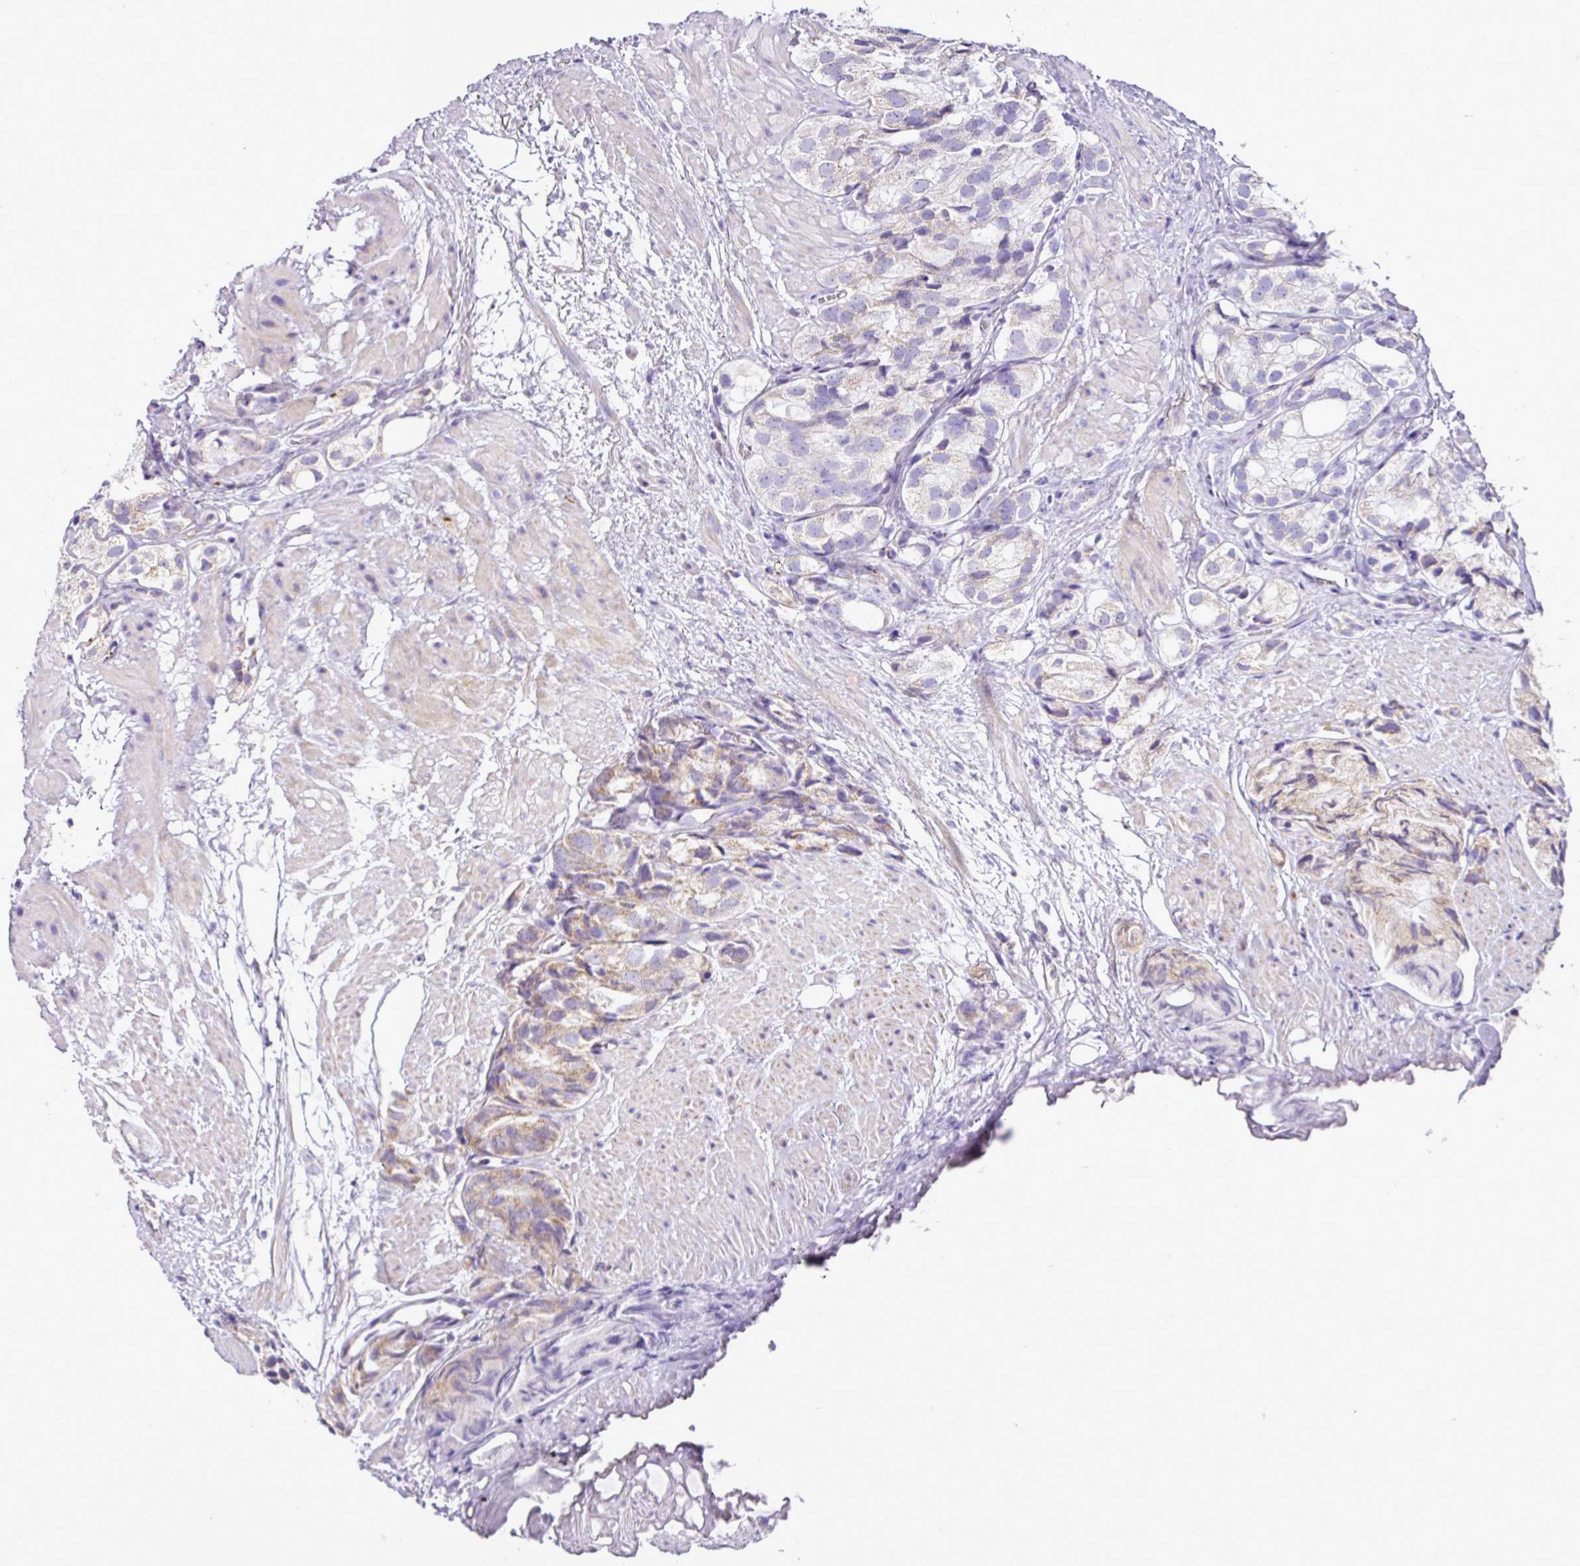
{"staining": {"intensity": "moderate", "quantity": "<25%", "location": "cytoplasmic/membranous"}, "tissue": "prostate cancer", "cell_type": "Tumor cells", "image_type": "cancer", "snomed": [{"axis": "morphology", "description": "Adenocarcinoma, High grade"}, {"axis": "topography", "description": "Prostate"}], "caption": "Protein expression analysis of prostate cancer reveals moderate cytoplasmic/membranous staining in approximately <25% of tumor cells. (Stains: DAB in brown, nuclei in blue, Microscopy: brightfield microscopy at high magnification).", "gene": "PGAP4", "patient": {"sex": "male", "age": 82}}